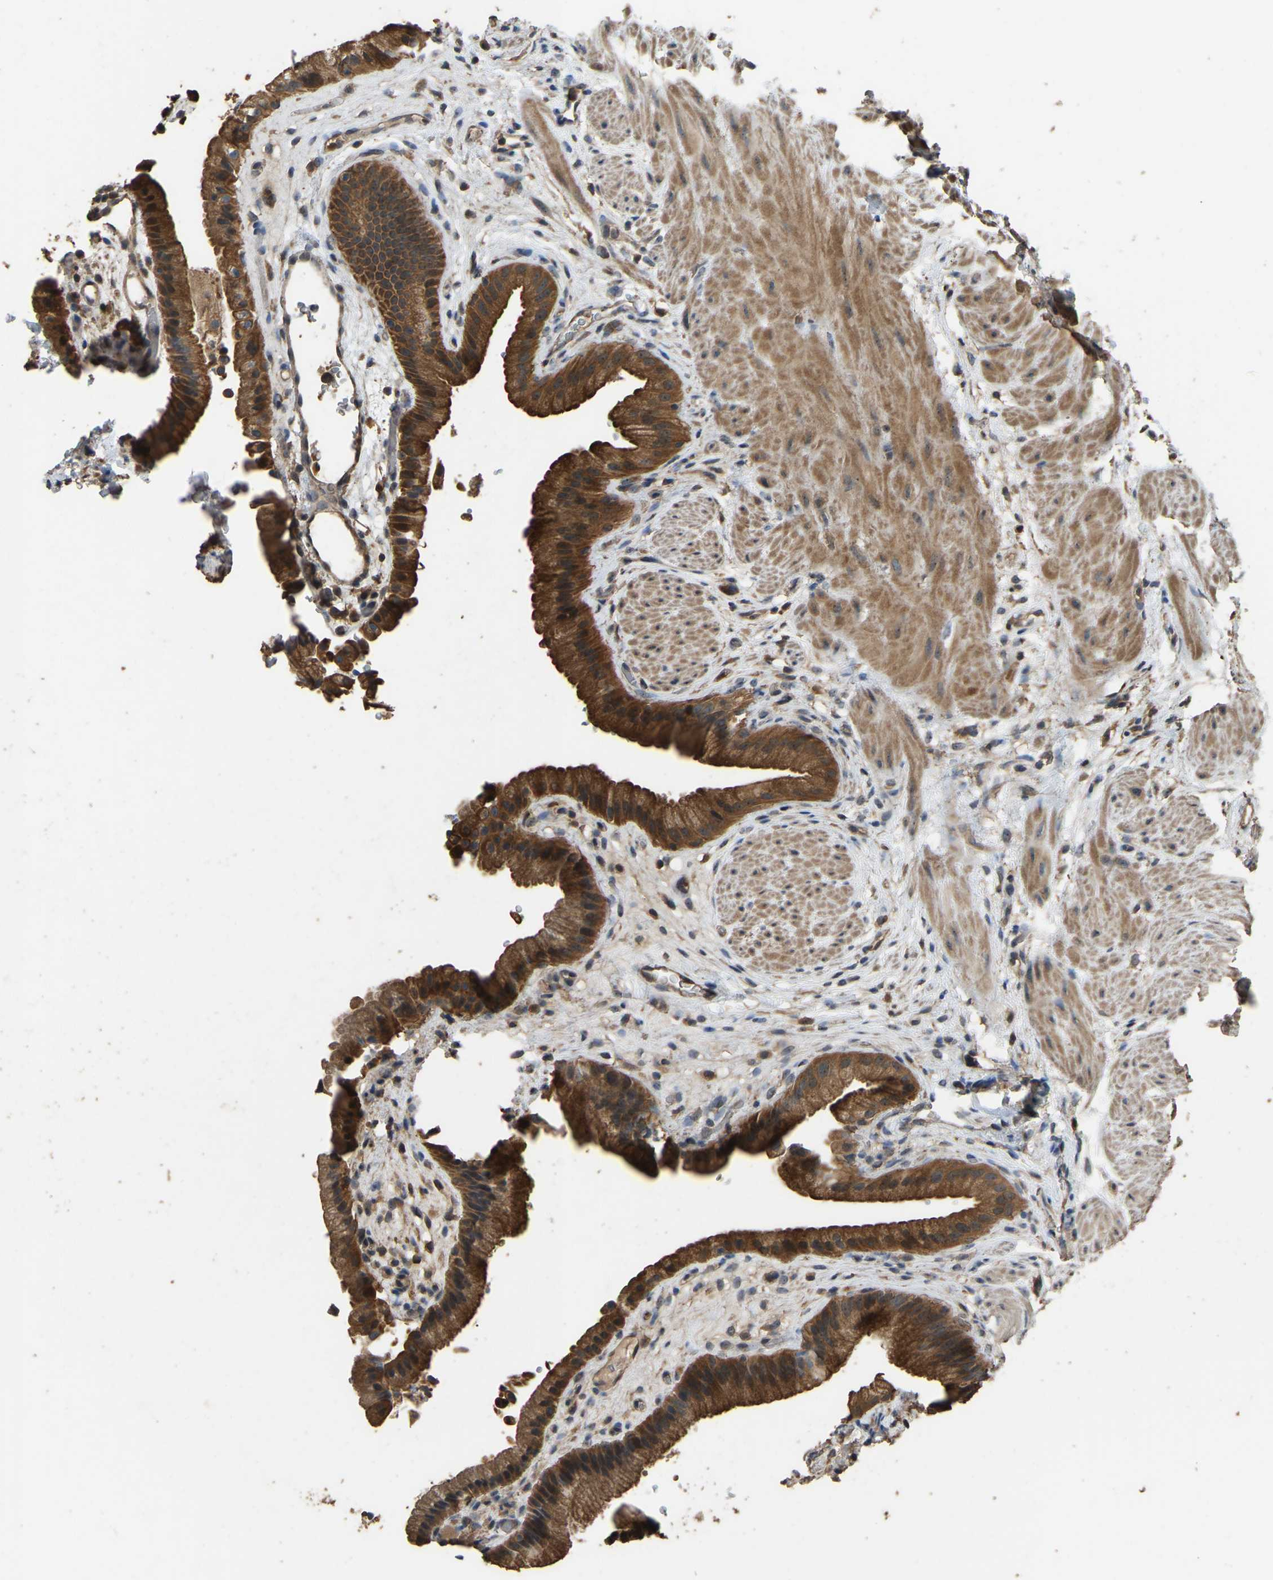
{"staining": {"intensity": "strong", "quantity": ">75%", "location": "cytoplasmic/membranous"}, "tissue": "gallbladder", "cell_type": "Glandular cells", "image_type": "normal", "snomed": [{"axis": "morphology", "description": "Normal tissue, NOS"}, {"axis": "topography", "description": "Gallbladder"}], "caption": "Immunohistochemical staining of unremarkable gallbladder shows high levels of strong cytoplasmic/membranous expression in about >75% of glandular cells. (brown staining indicates protein expression, while blue staining denotes nuclei).", "gene": "FHIT", "patient": {"sex": "male", "age": 49}}